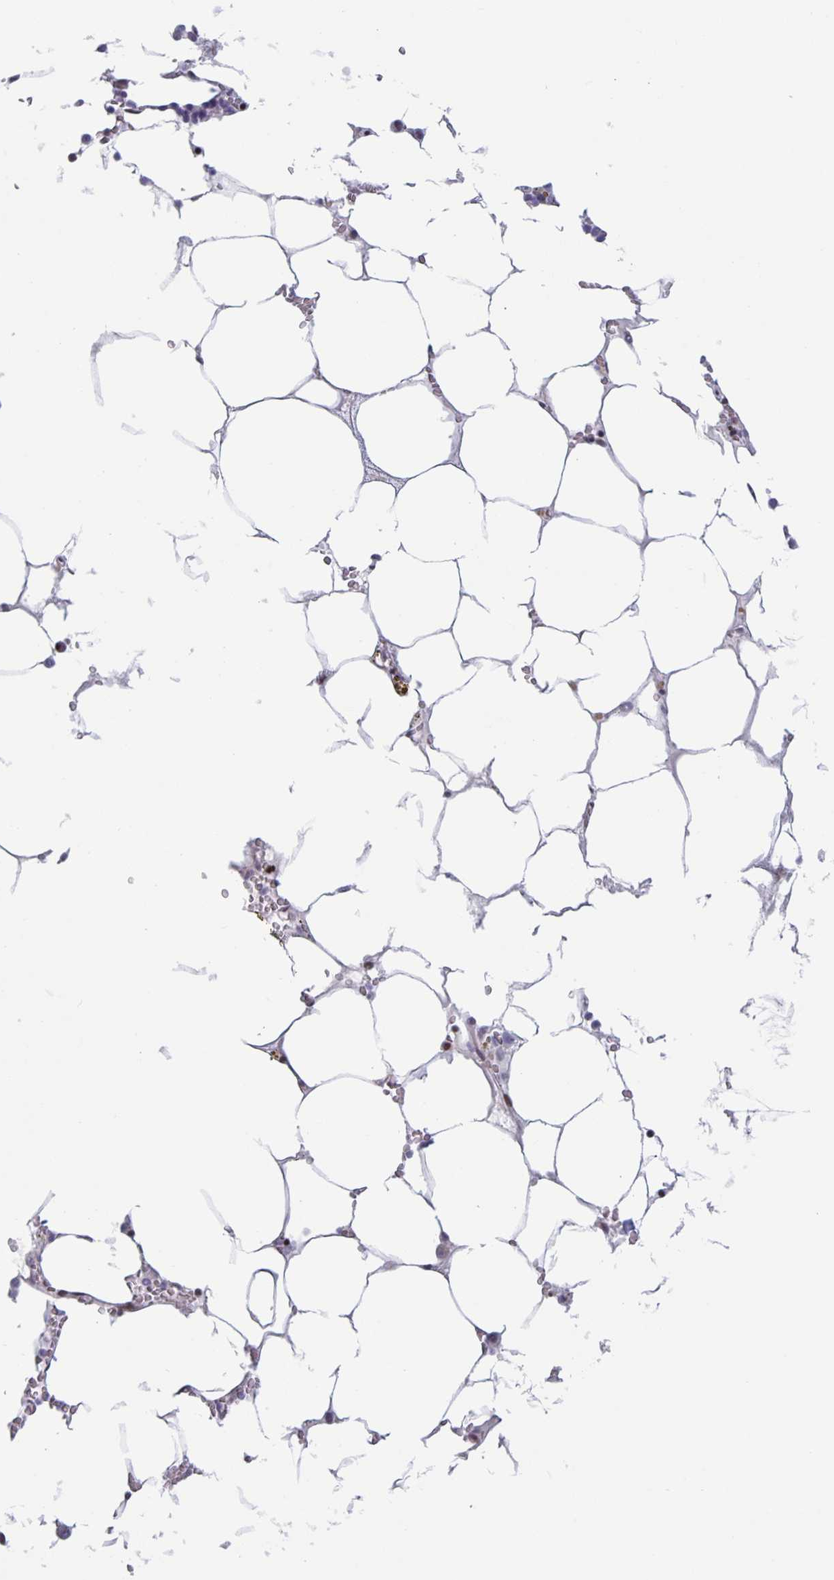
{"staining": {"intensity": "negative", "quantity": "none", "location": "none"}, "tissue": "bone marrow", "cell_type": "Hematopoietic cells", "image_type": "normal", "snomed": [{"axis": "morphology", "description": "Normal tissue, NOS"}, {"axis": "topography", "description": "Bone marrow"}], "caption": "A high-resolution histopathology image shows IHC staining of unremarkable bone marrow, which demonstrates no significant positivity in hematopoietic cells.", "gene": "JUND", "patient": {"sex": "male", "age": 64}}